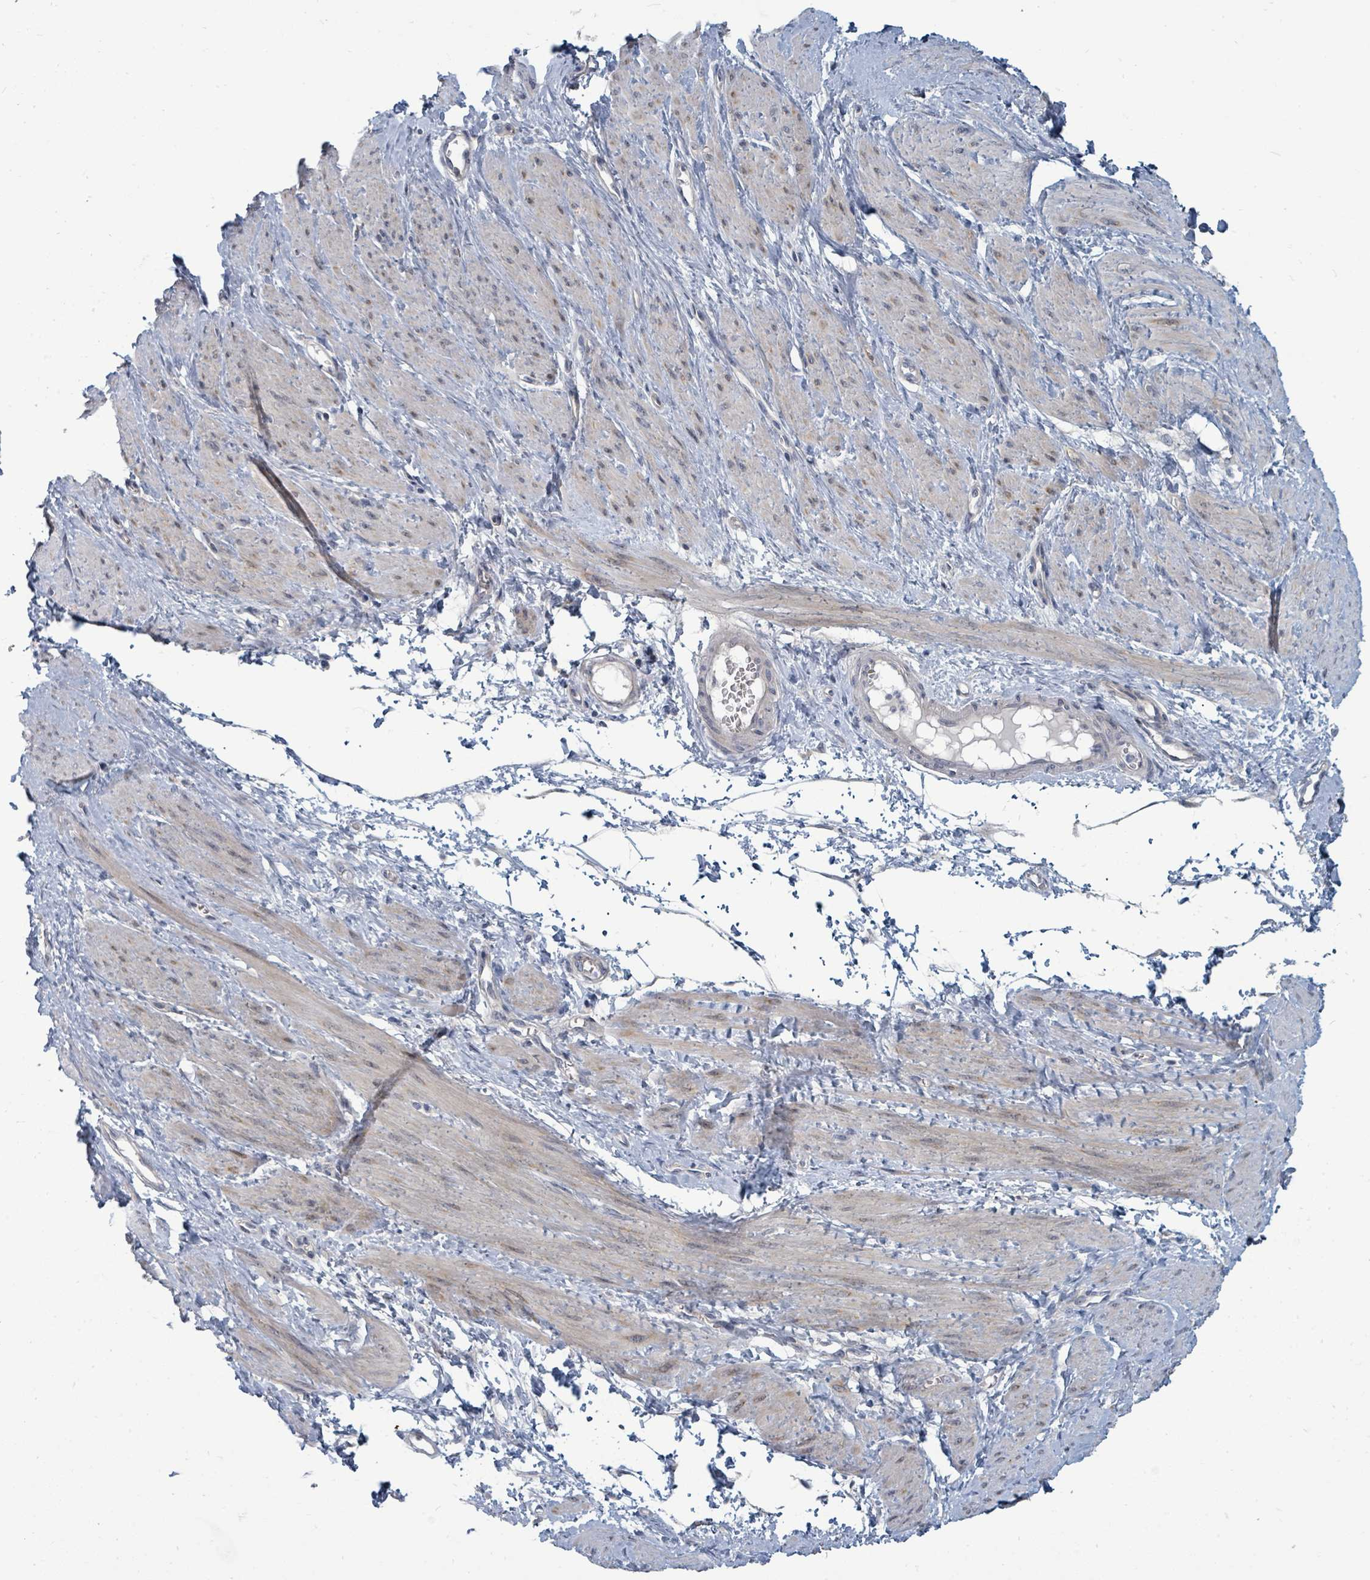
{"staining": {"intensity": "weak", "quantity": "<25%", "location": "nuclear"}, "tissue": "smooth muscle", "cell_type": "Smooth muscle cells", "image_type": "normal", "snomed": [{"axis": "morphology", "description": "Normal tissue, NOS"}, {"axis": "topography", "description": "Smooth muscle"}, {"axis": "topography", "description": "Uterus"}], "caption": "DAB immunohistochemical staining of unremarkable human smooth muscle displays no significant positivity in smooth muscle cells.", "gene": "TRDMT1", "patient": {"sex": "female", "age": 39}}